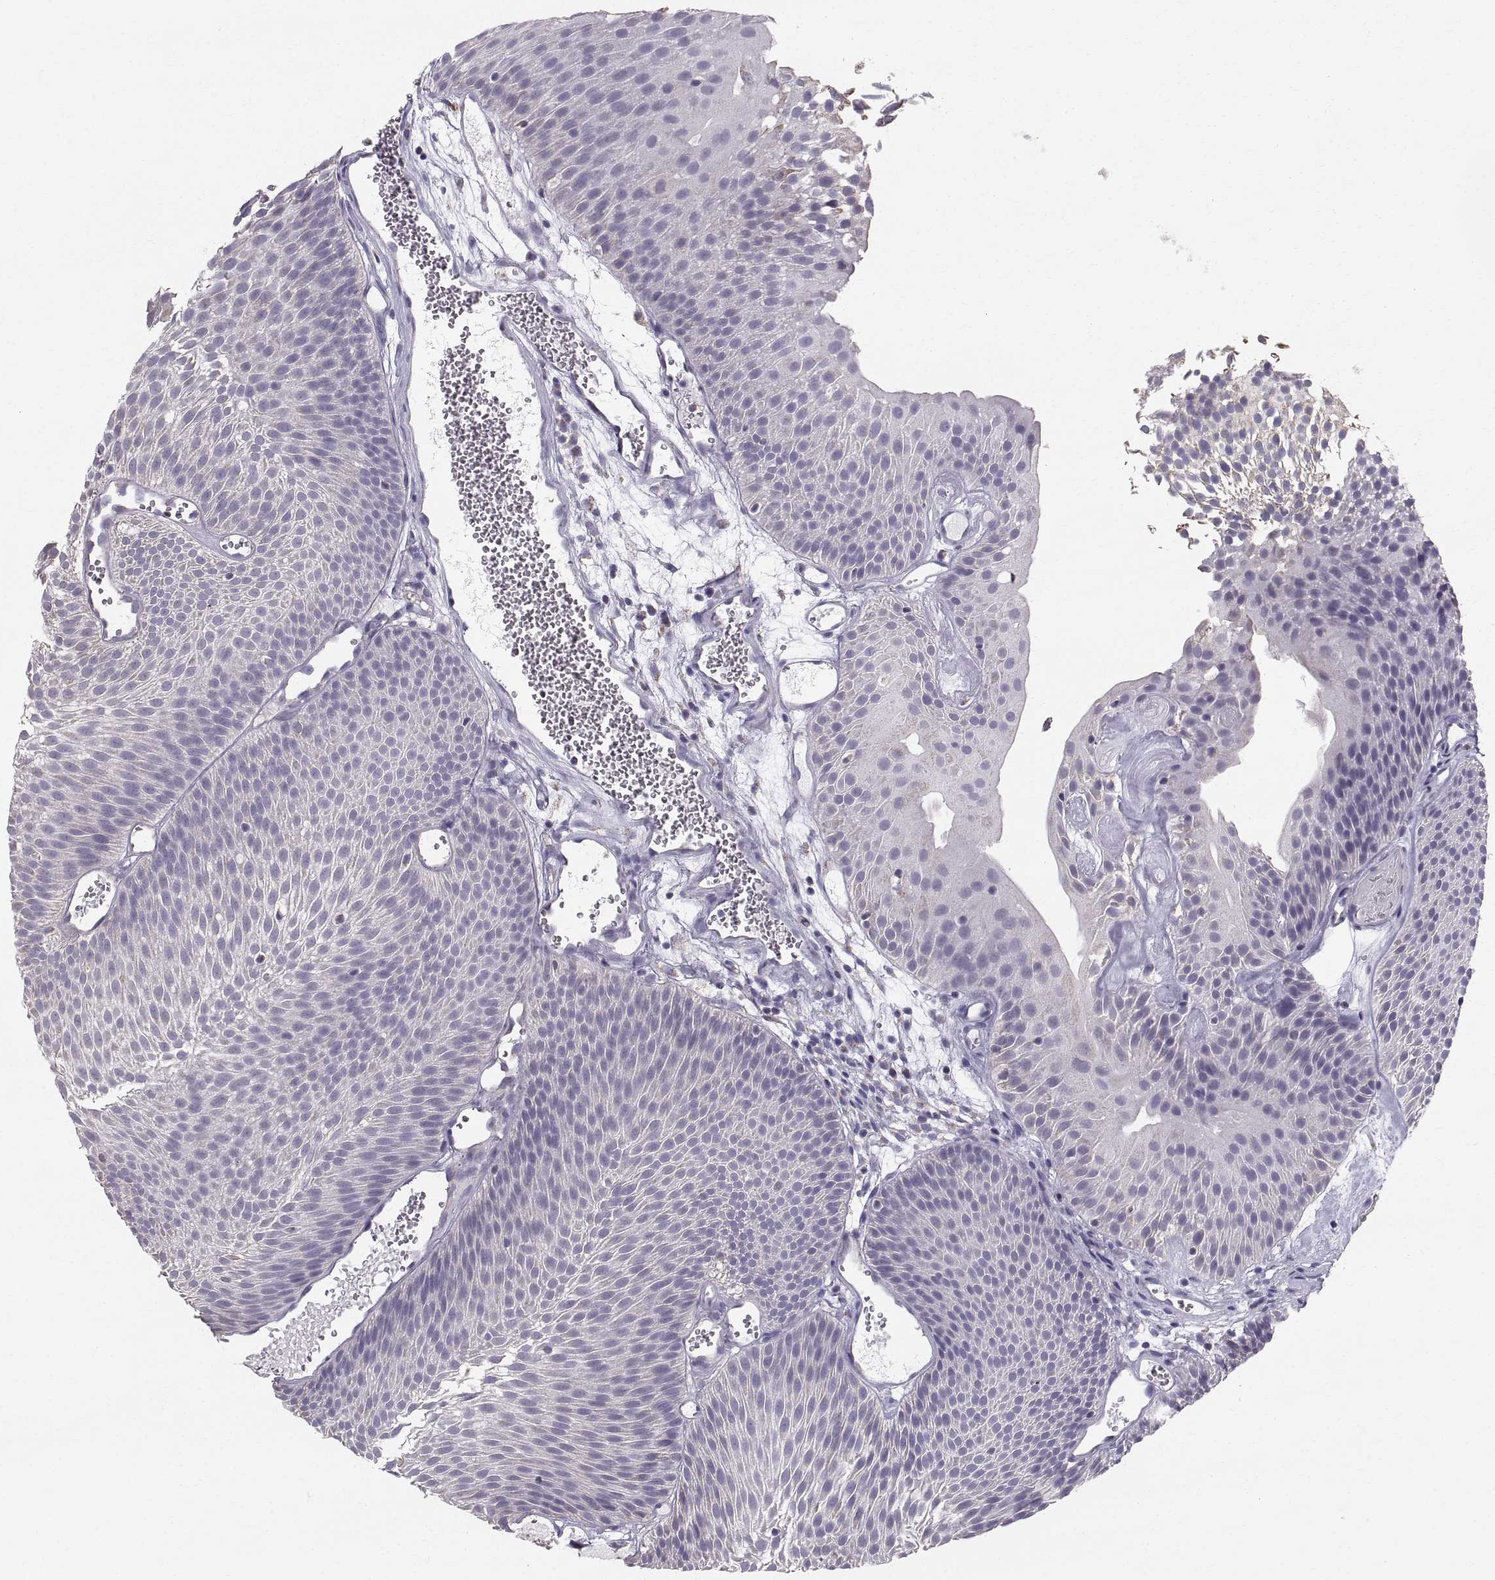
{"staining": {"intensity": "negative", "quantity": "none", "location": "none"}, "tissue": "urothelial cancer", "cell_type": "Tumor cells", "image_type": "cancer", "snomed": [{"axis": "morphology", "description": "Urothelial carcinoma, Low grade"}, {"axis": "topography", "description": "Urinary bladder"}], "caption": "Immunohistochemistry of human low-grade urothelial carcinoma exhibits no expression in tumor cells.", "gene": "STMND1", "patient": {"sex": "male", "age": 52}}